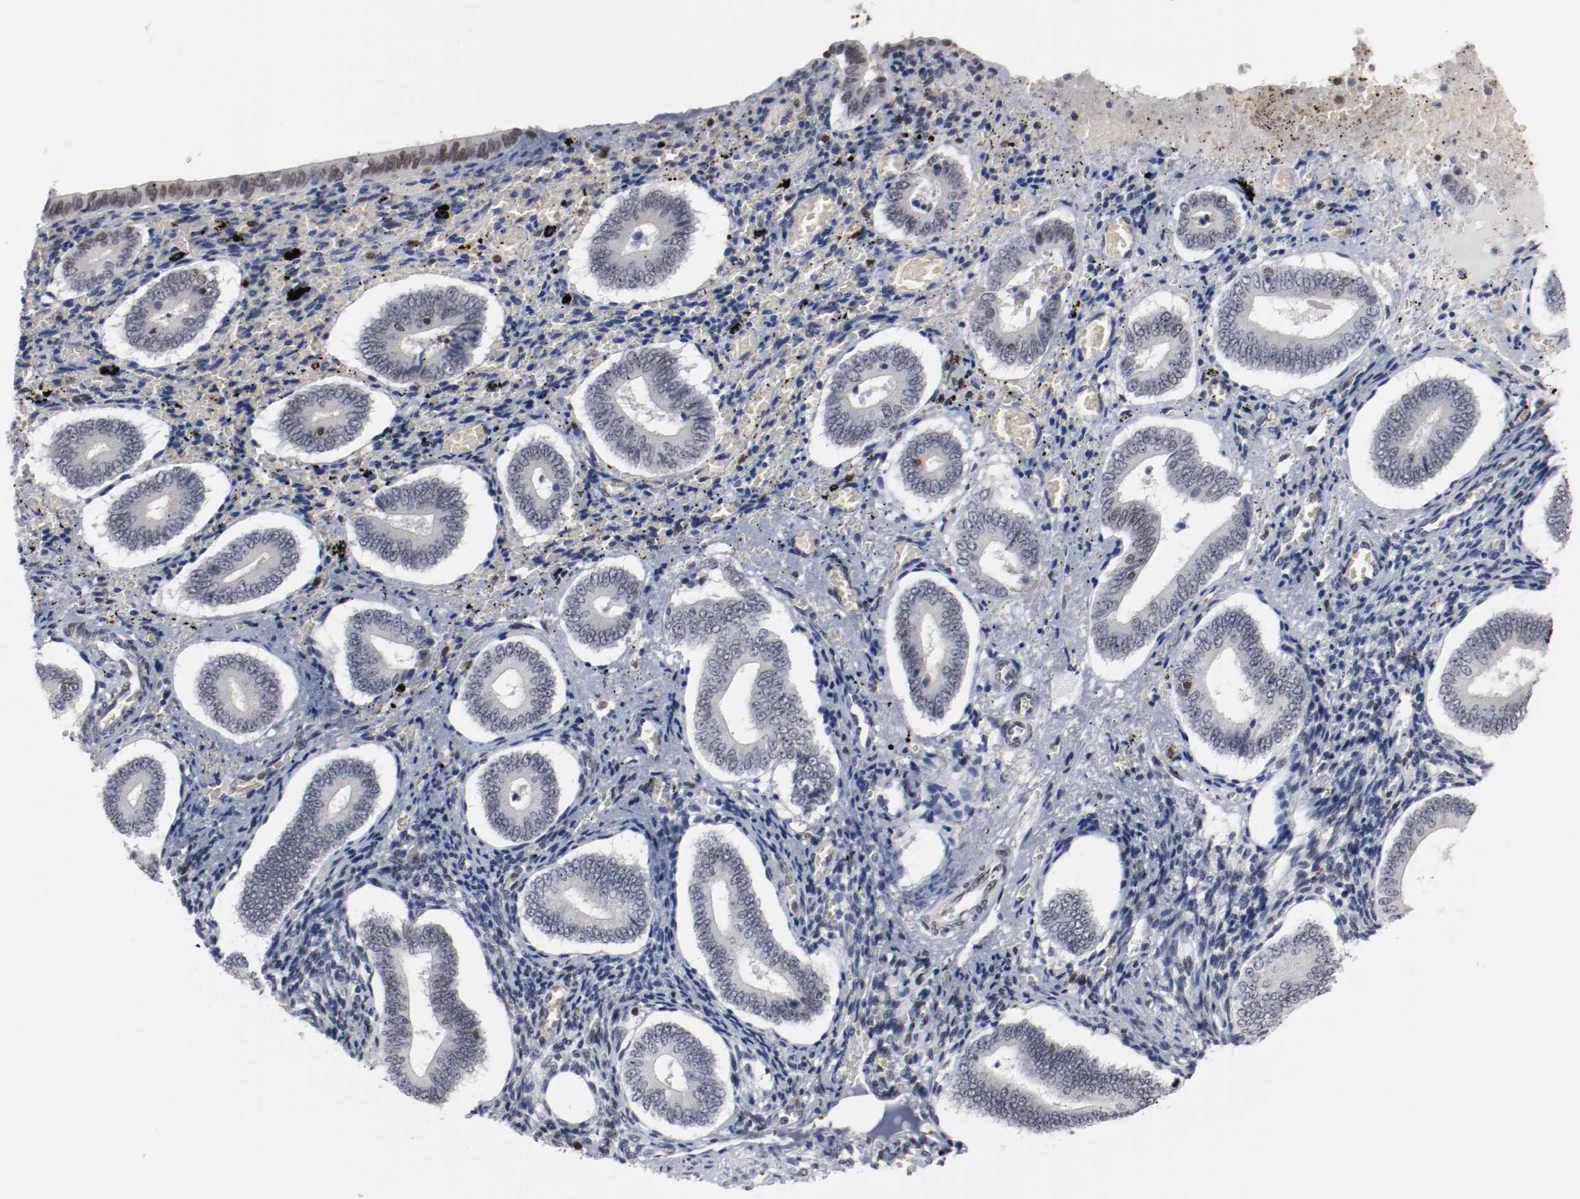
{"staining": {"intensity": "strong", "quantity": "25%-75%", "location": "nuclear"}, "tissue": "endometrium", "cell_type": "Cells in endometrial stroma", "image_type": "normal", "snomed": [{"axis": "morphology", "description": "Normal tissue, NOS"}, {"axis": "topography", "description": "Endometrium"}], "caption": "Protein staining of normal endometrium shows strong nuclear expression in approximately 25%-75% of cells in endometrial stroma. The protein is stained brown, and the nuclei are stained in blue (DAB (3,3'-diaminobenzidine) IHC with brightfield microscopy, high magnification).", "gene": "JUND", "patient": {"sex": "female", "age": 42}}